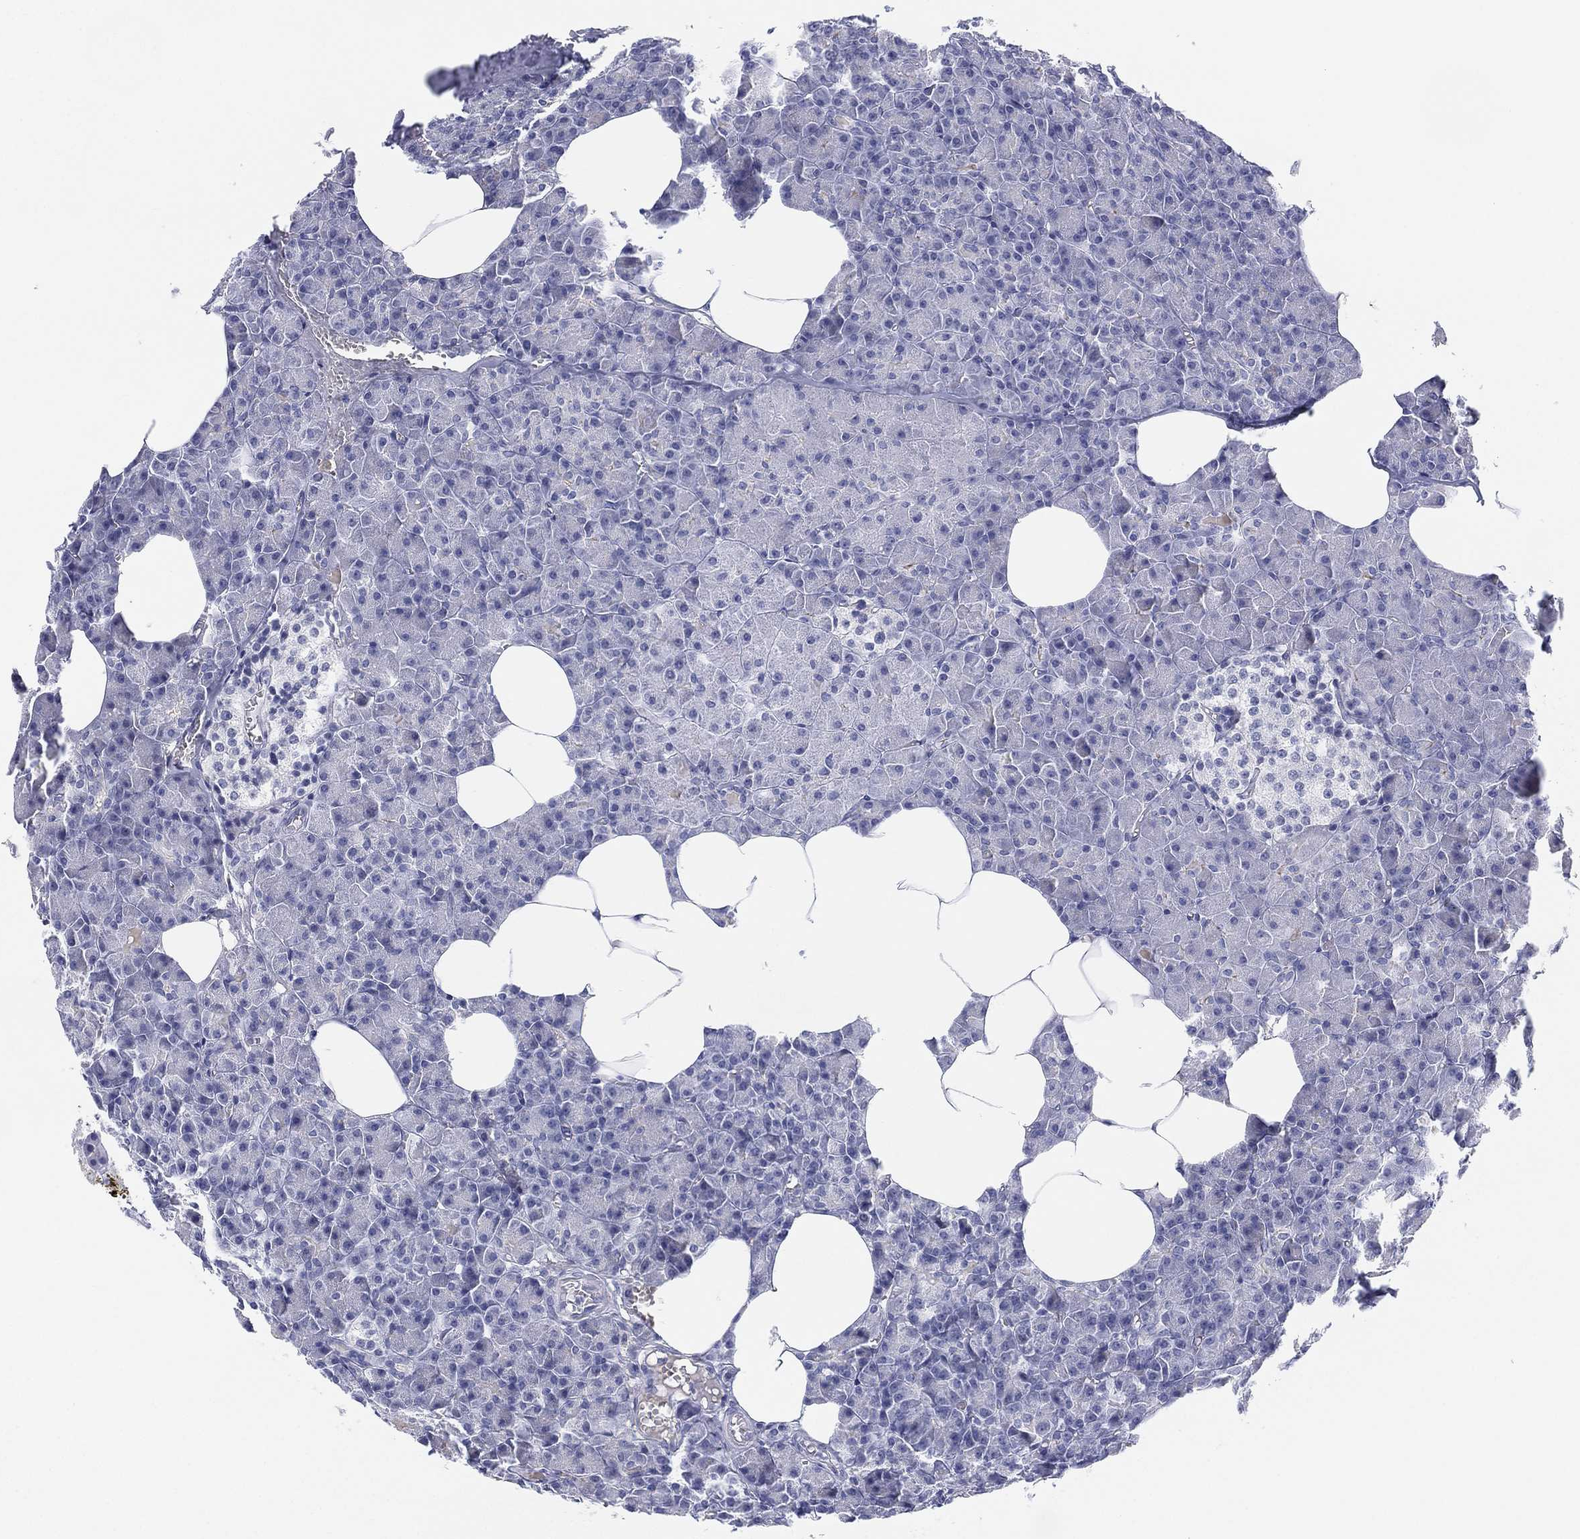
{"staining": {"intensity": "negative", "quantity": "none", "location": "none"}, "tissue": "pancreas", "cell_type": "Exocrine glandular cells", "image_type": "normal", "snomed": [{"axis": "morphology", "description": "Normal tissue, NOS"}, {"axis": "topography", "description": "Pancreas"}], "caption": "A high-resolution micrograph shows immunohistochemistry staining of benign pancreas, which shows no significant positivity in exocrine glandular cells.", "gene": "MLF1", "patient": {"sex": "female", "age": 45}}